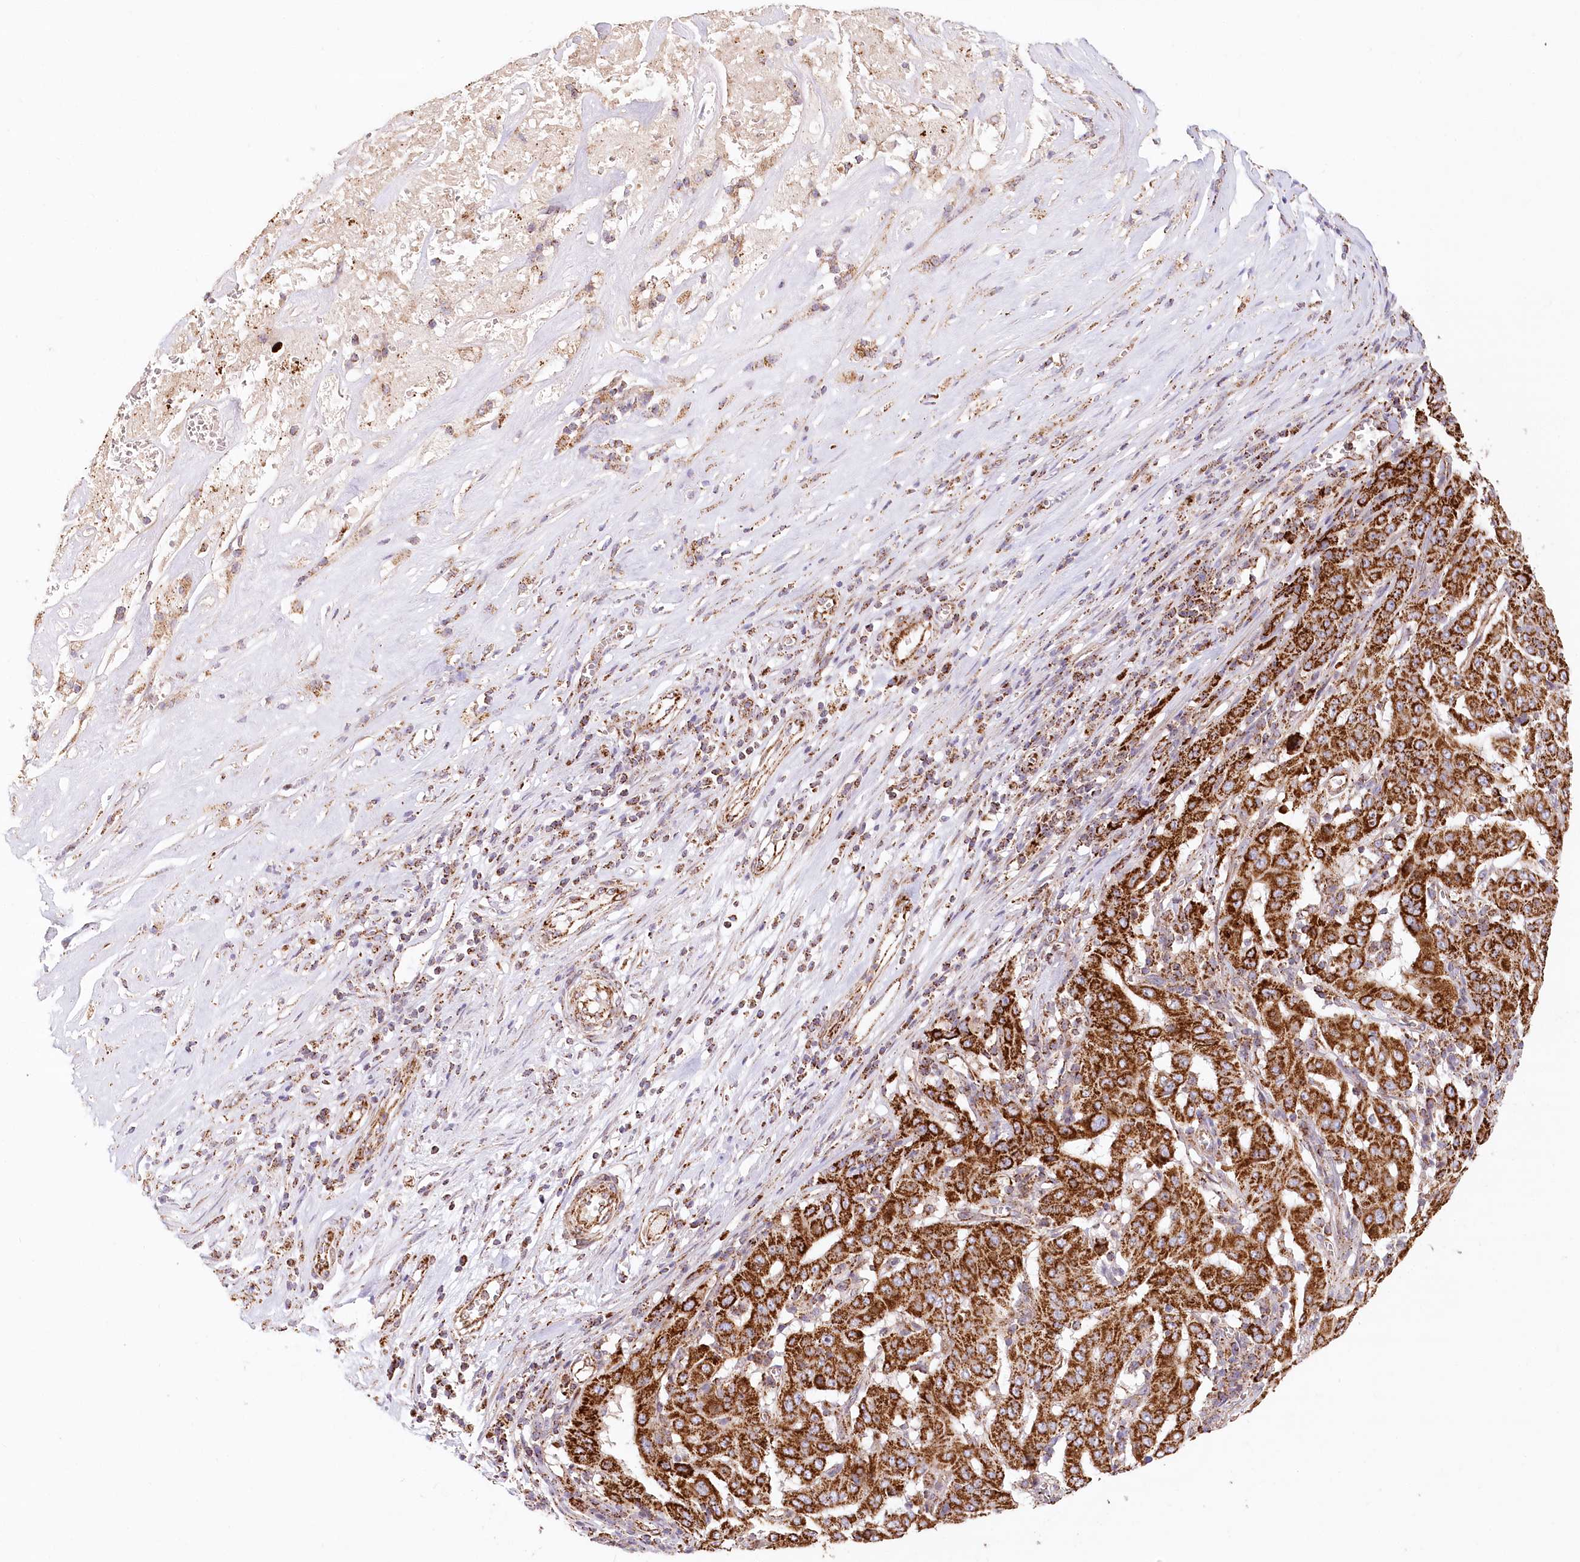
{"staining": {"intensity": "strong", "quantity": ">75%", "location": "cytoplasmic/membranous"}, "tissue": "pancreatic cancer", "cell_type": "Tumor cells", "image_type": "cancer", "snomed": [{"axis": "morphology", "description": "Adenocarcinoma, NOS"}, {"axis": "topography", "description": "Pancreas"}], "caption": "Immunohistochemistry (IHC) photomicrograph of human adenocarcinoma (pancreatic) stained for a protein (brown), which displays high levels of strong cytoplasmic/membranous positivity in about >75% of tumor cells.", "gene": "UMPS", "patient": {"sex": "male", "age": 63}}